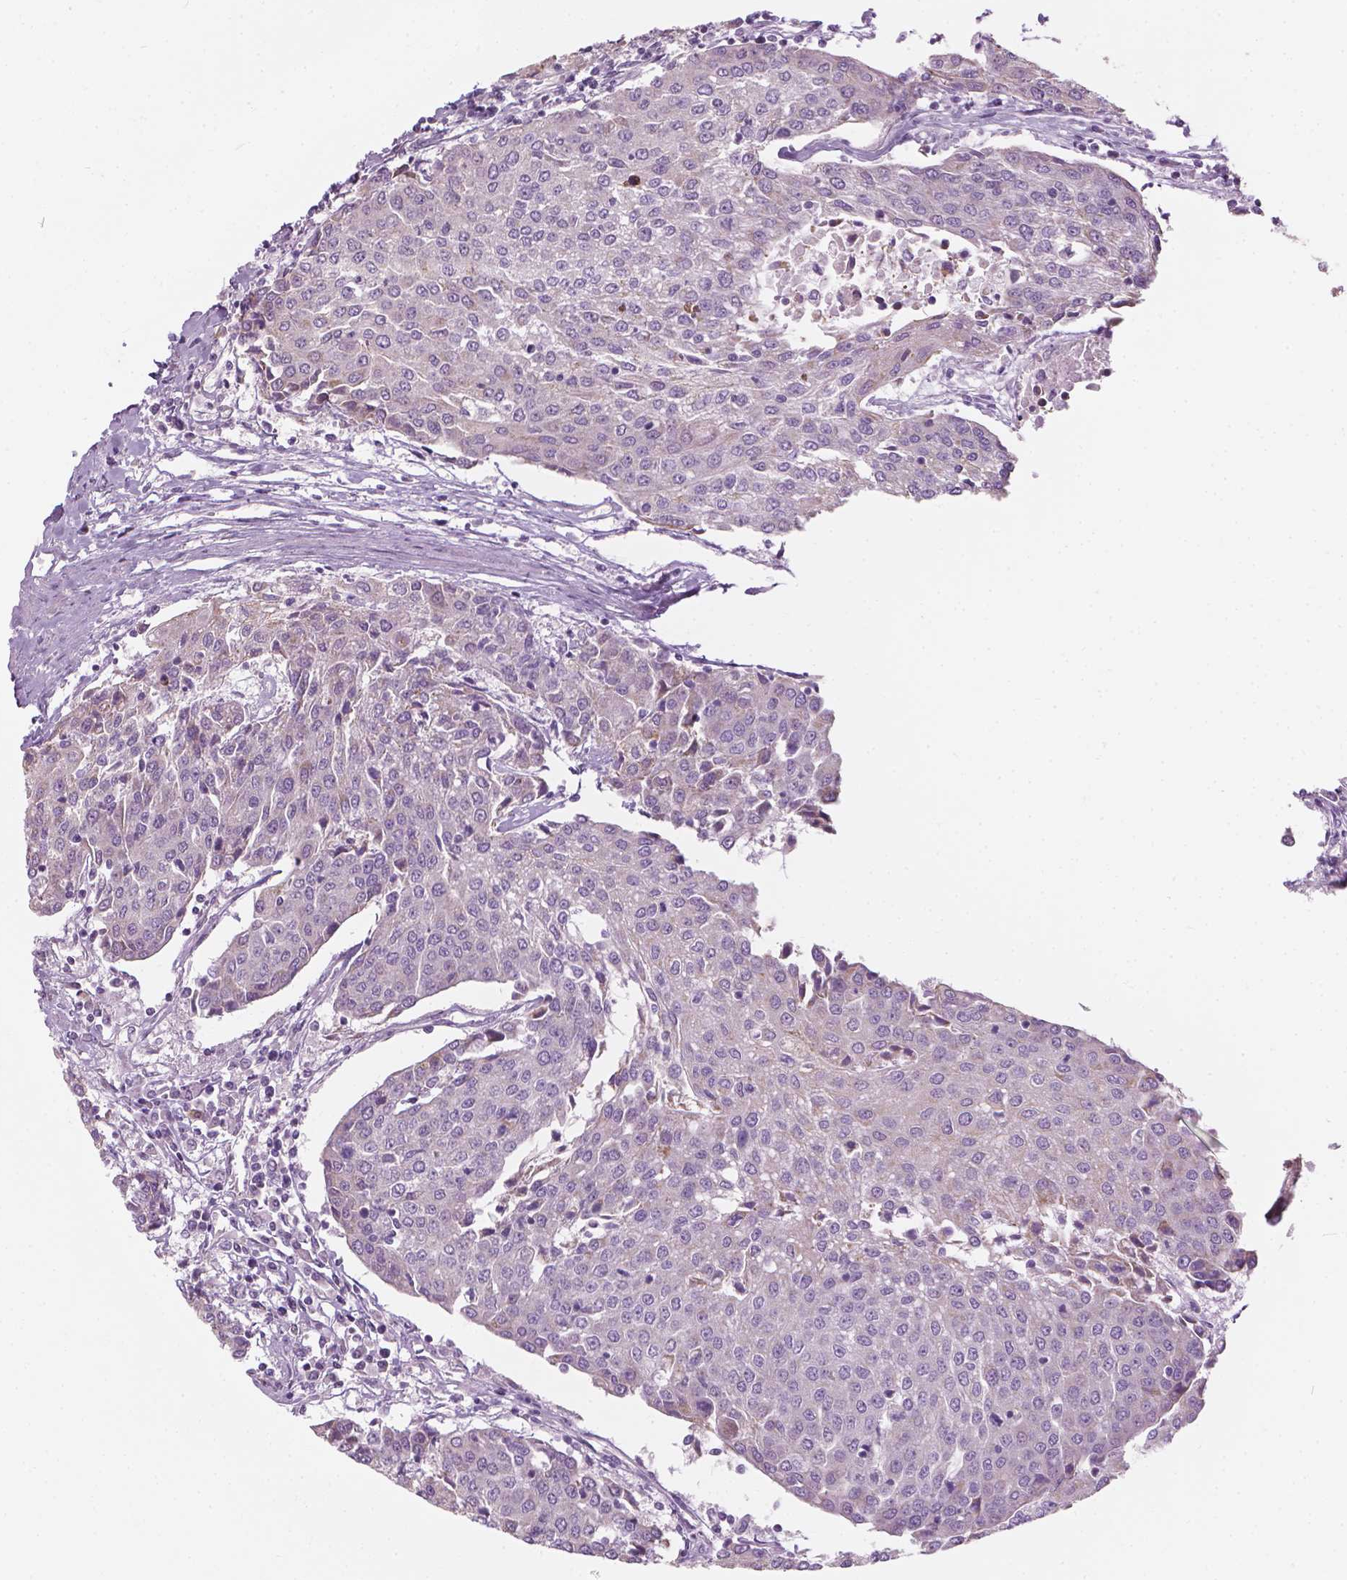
{"staining": {"intensity": "negative", "quantity": "none", "location": "none"}, "tissue": "urothelial cancer", "cell_type": "Tumor cells", "image_type": "cancer", "snomed": [{"axis": "morphology", "description": "Urothelial carcinoma, High grade"}, {"axis": "topography", "description": "Urinary bladder"}], "caption": "Urothelial carcinoma (high-grade) was stained to show a protein in brown. There is no significant staining in tumor cells.", "gene": "CFAP126", "patient": {"sex": "female", "age": 85}}